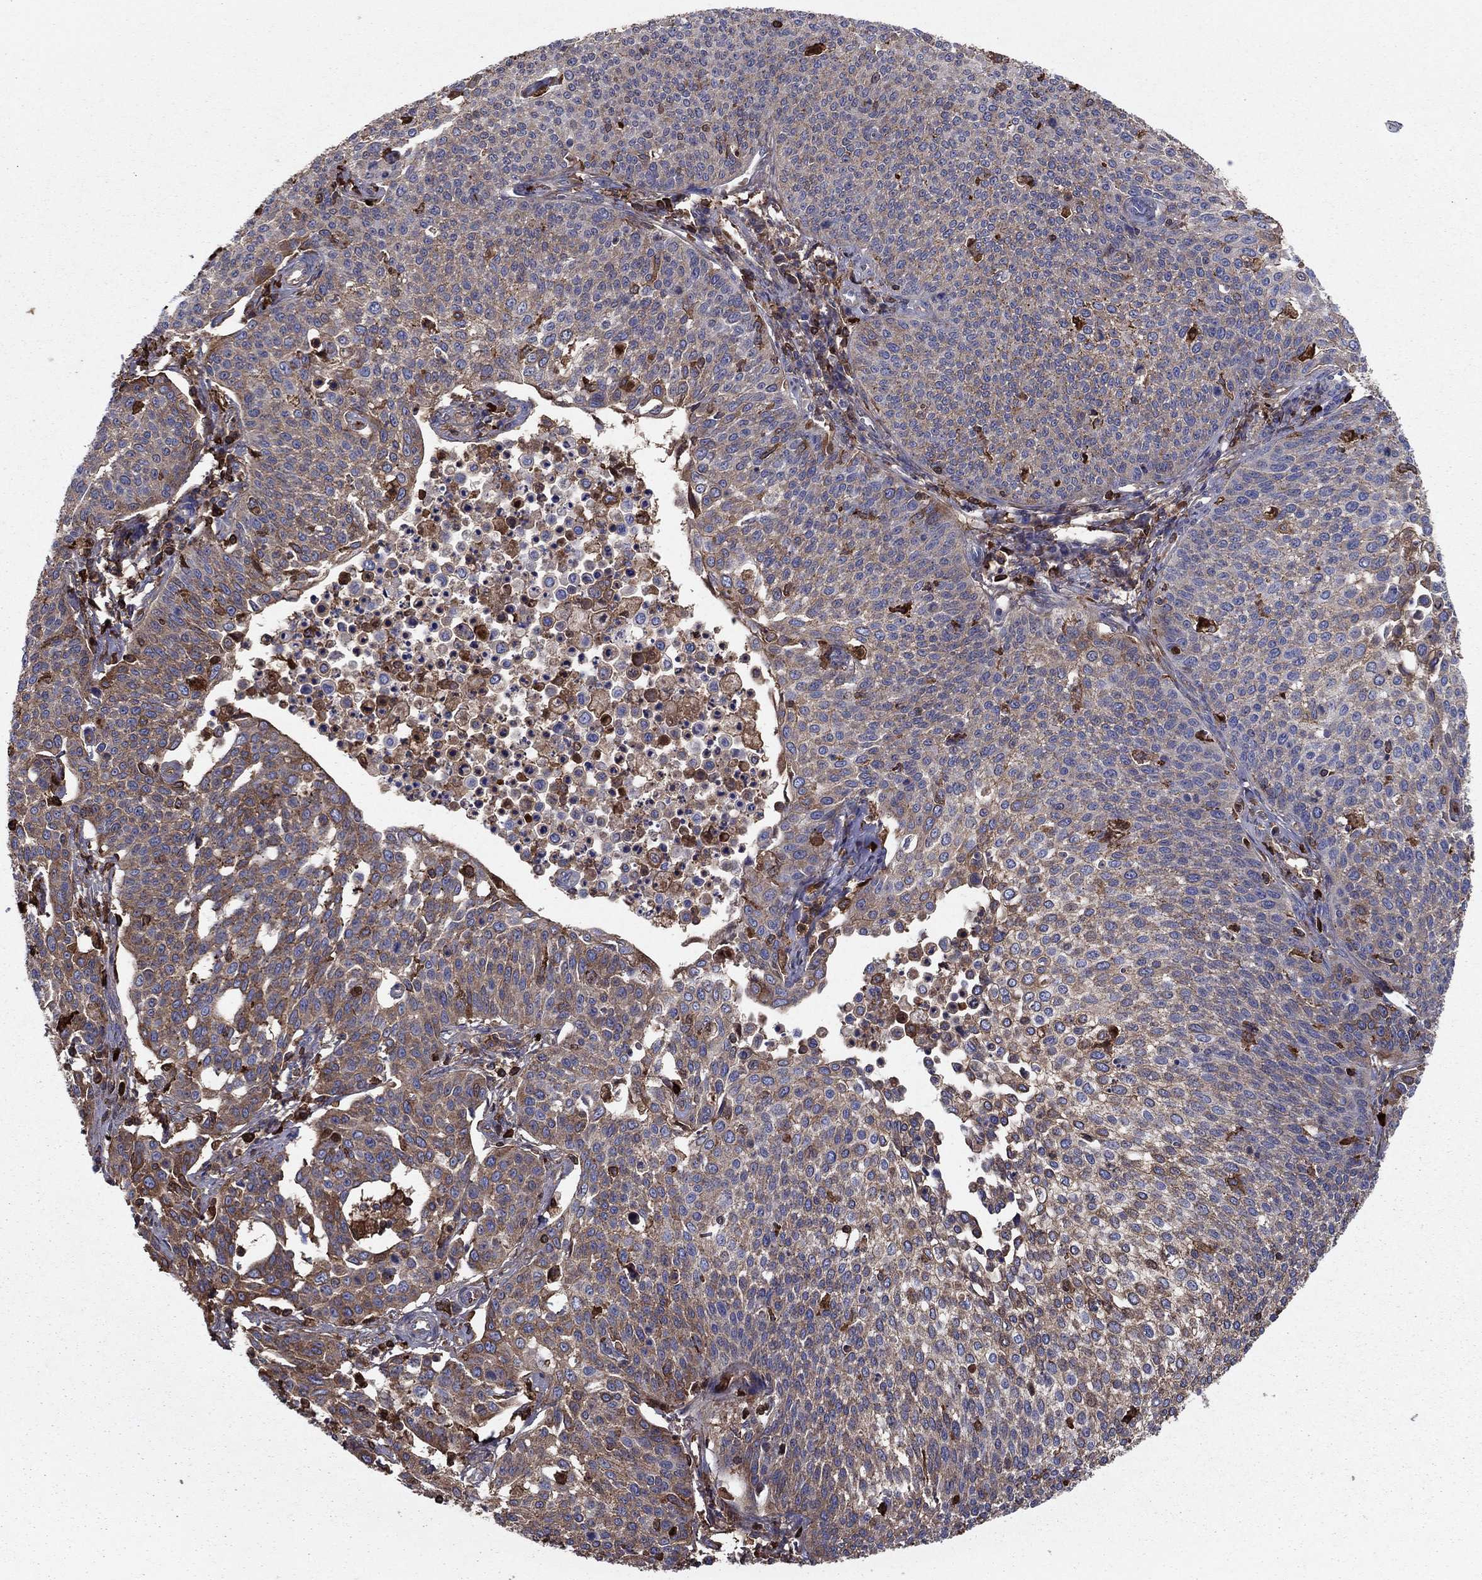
{"staining": {"intensity": "moderate", "quantity": "25%-75%", "location": "cytoplasmic/membranous"}, "tissue": "cervical cancer", "cell_type": "Tumor cells", "image_type": "cancer", "snomed": [{"axis": "morphology", "description": "Squamous cell carcinoma, NOS"}, {"axis": "topography", "description": "Cervix"}], "caption": "Cervical cancer tissue reveals moderate cytoplasmic/membranous expression in approximately 25%-75% of tumor cells The protein of interest is stained brown, and the nuclei are stained in blue (DAB (3,3'-diaminobenzidine) IHC with brightfield microscopy, high magnification).", "gene": "HPX", "patient": {"sex": "female", "age": 34}}